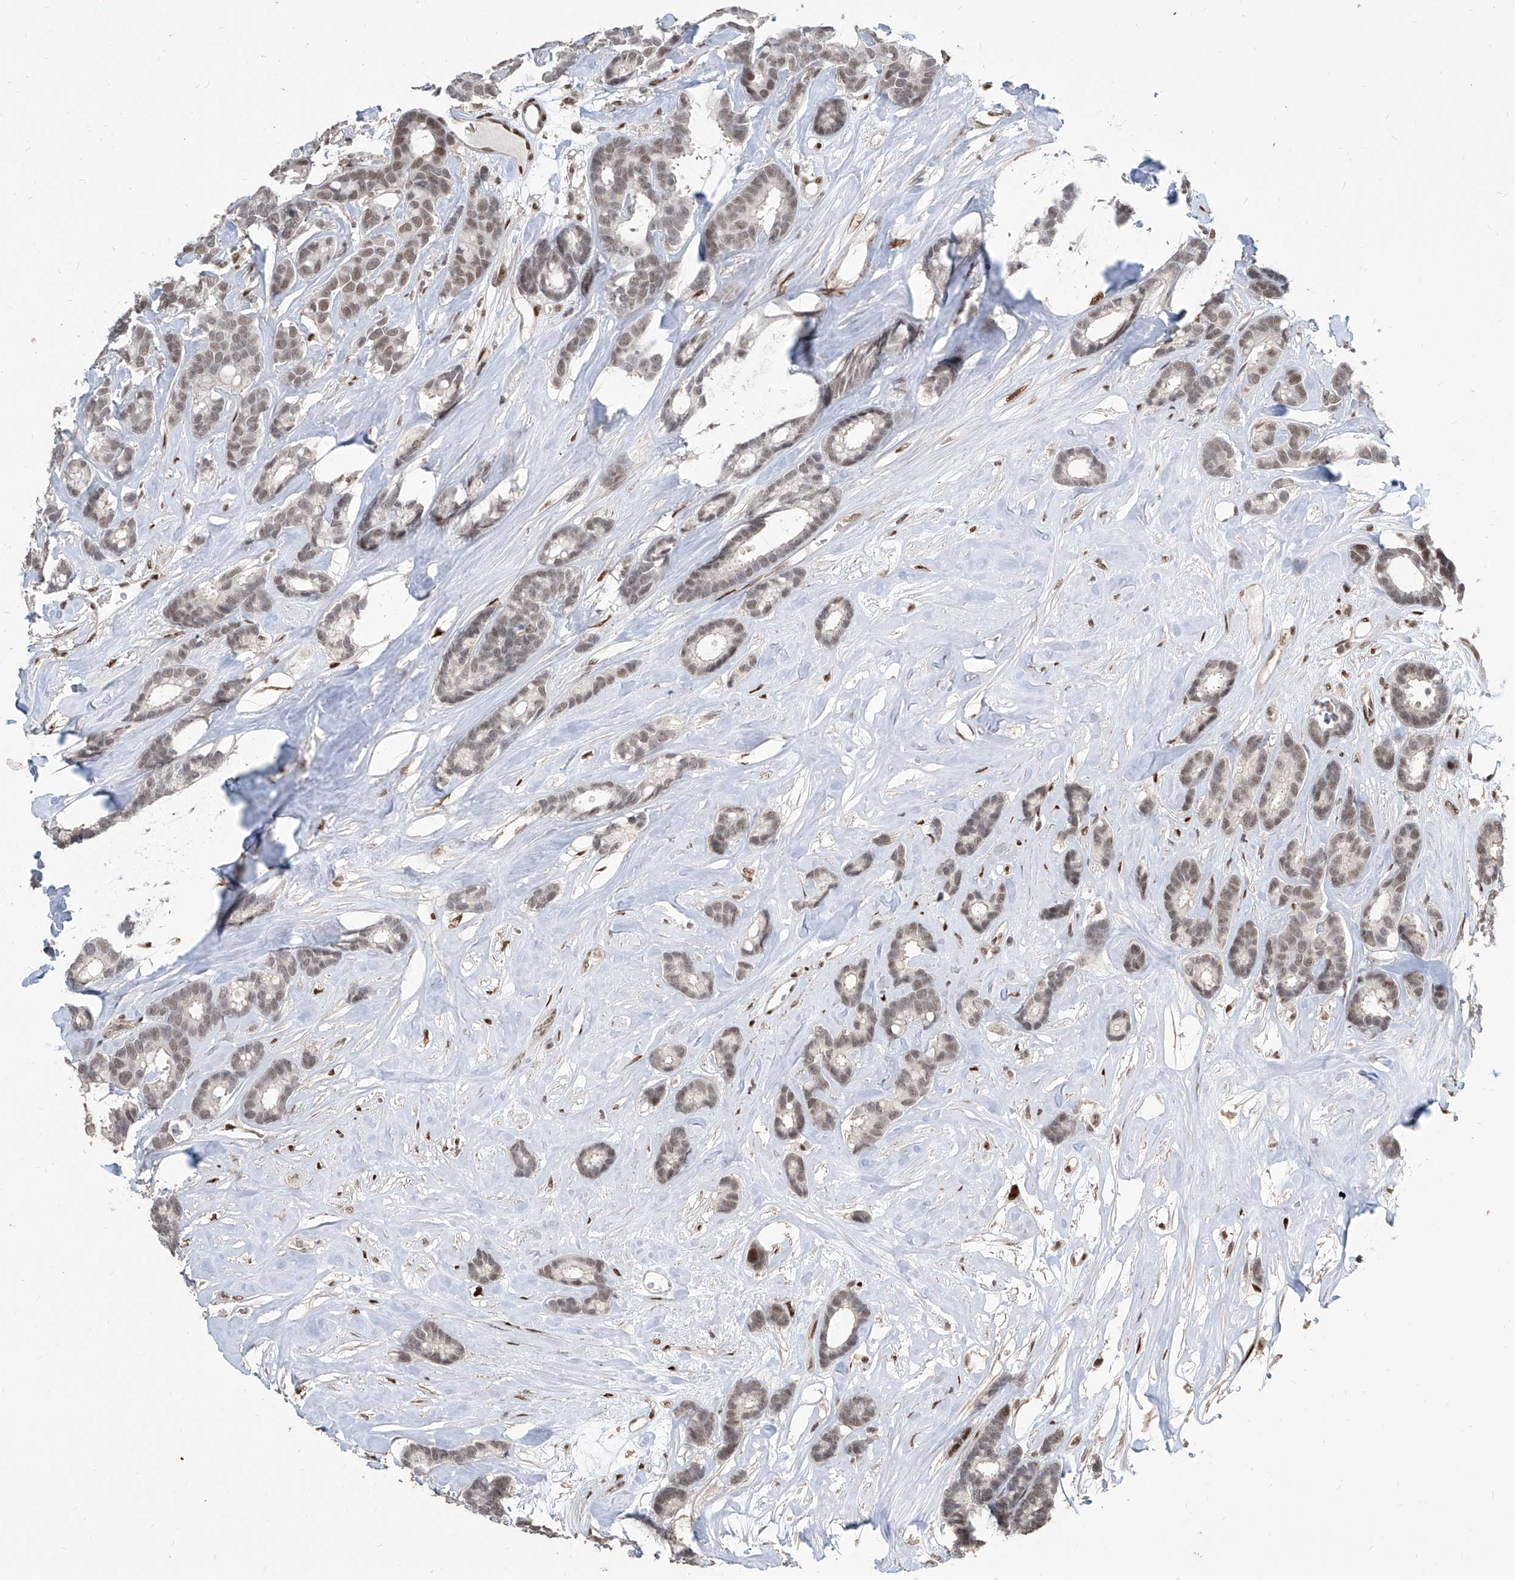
{"staining": {"intensity": "weak", "quantity": ">75%", "location": "nuclear"}, "tissue": "breast cancer", "cell_type": "Tumor cells", "image_type": "cancer", "snomed": [{"axis": "morphology", "description": "Duct carcinoma"}, {"axis": "topography", "description": "Breast"}], "caption": "Intraductal carcinoma (breast) was stained to show a protein in brown. There is low levels of weak nuclear staining in about >75% of tumor cells. (DAB (3,3'-diaminobenzidine) IHC, brown staining for protein, blue staining for nuclei).", "gene": "IRF2", "patient": {"sex": "female", "age": 87}}